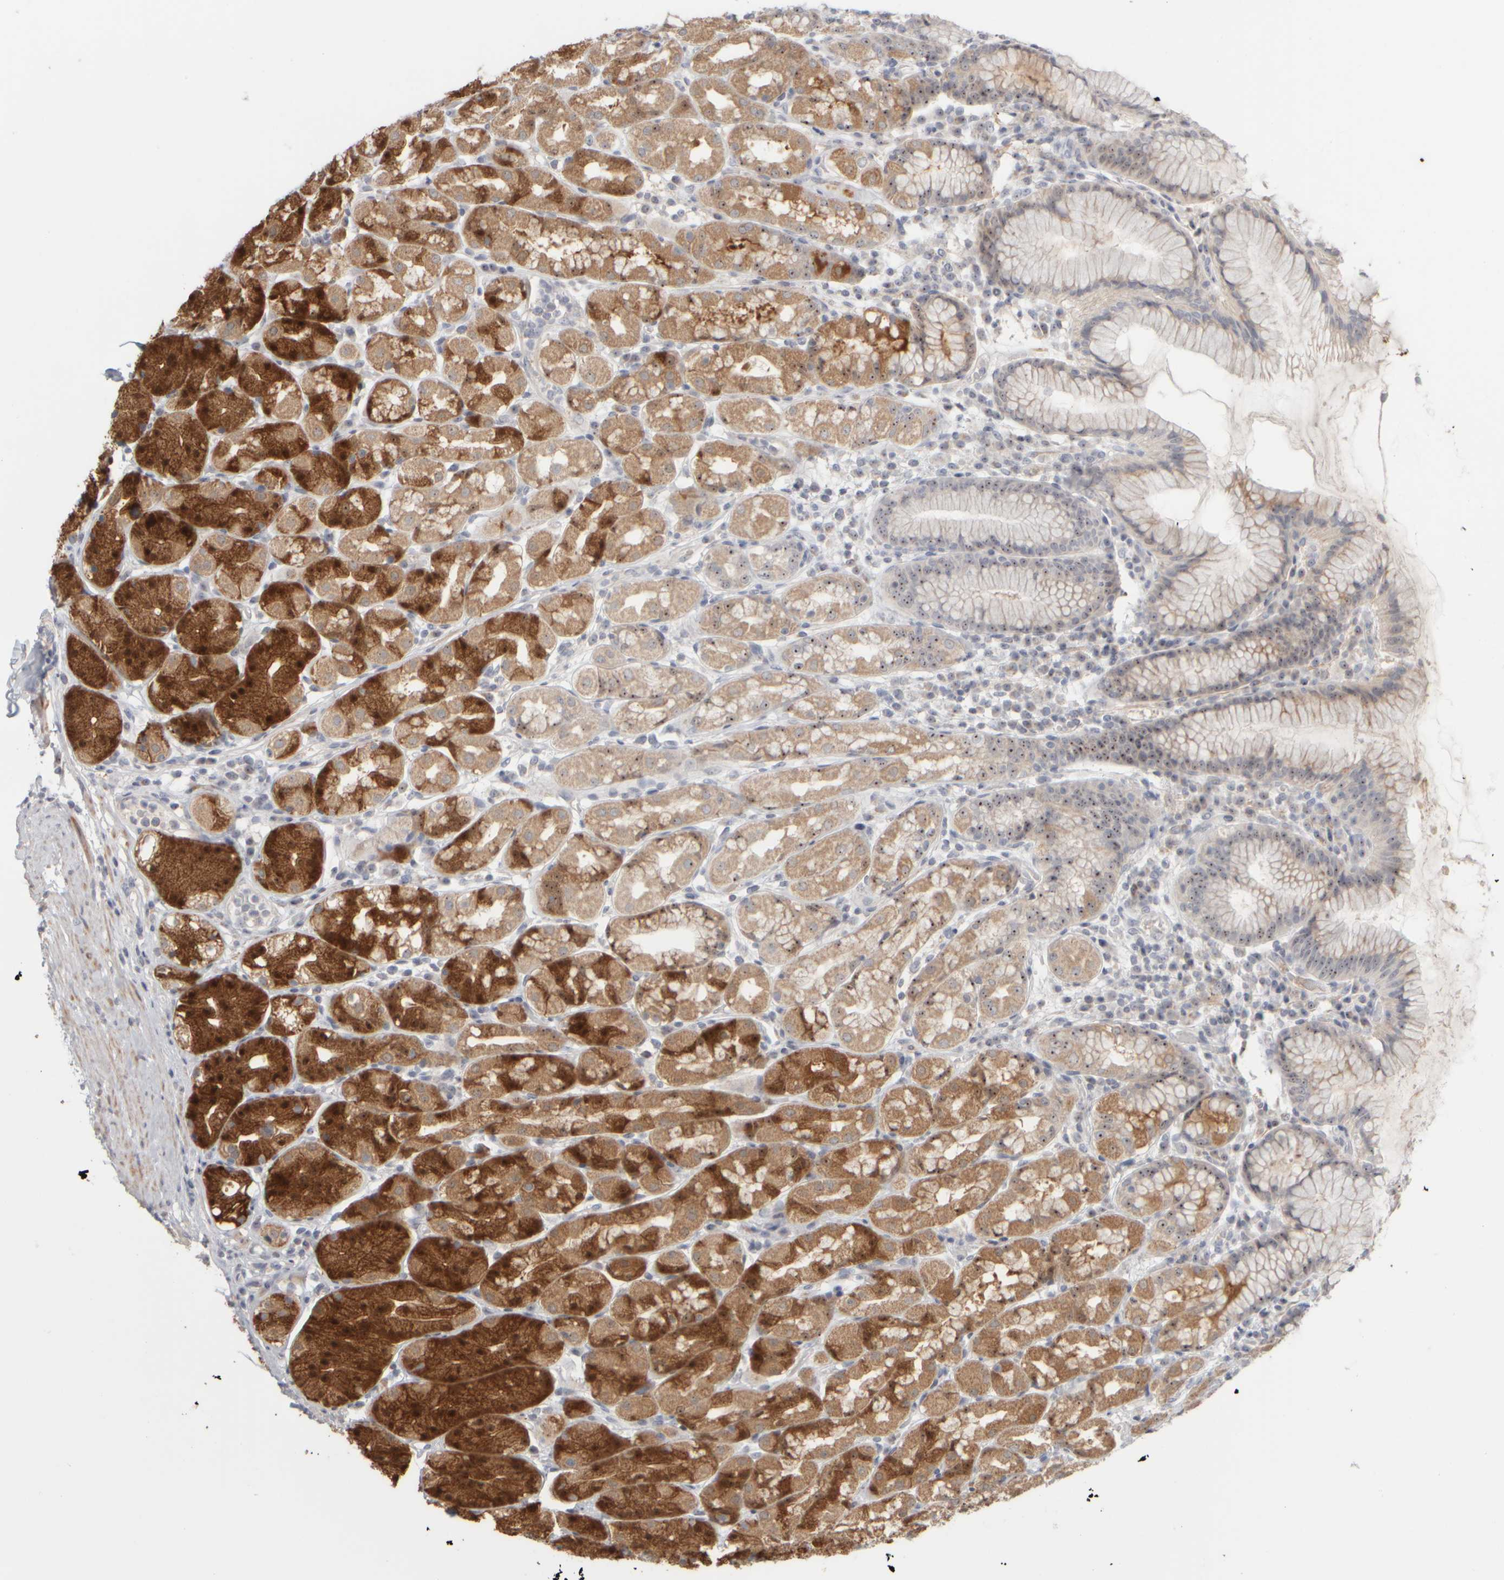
{"staining": {"intensity": "strong", "quantity": "<25%", "location": "cytoplasmic/membranous,nuclear"}, "tissue": "stomach", "cell_type": "Glandular cells", "image_type": "normal", "snomed": [{"axis": "morphology", "description": "Normal tissue, NOS"}, {"axis": "topography", "description": "Stomach, lower"}], "caption": "Approximately <25% of glandular cells in unremarkable stomach exhibit strong cytoplasmic/membranous,nuclear protein expression as visualized by brown immunohistochemical staining.", "gene": "DCXR", "patient": {"sex": "female", "age": 56}}